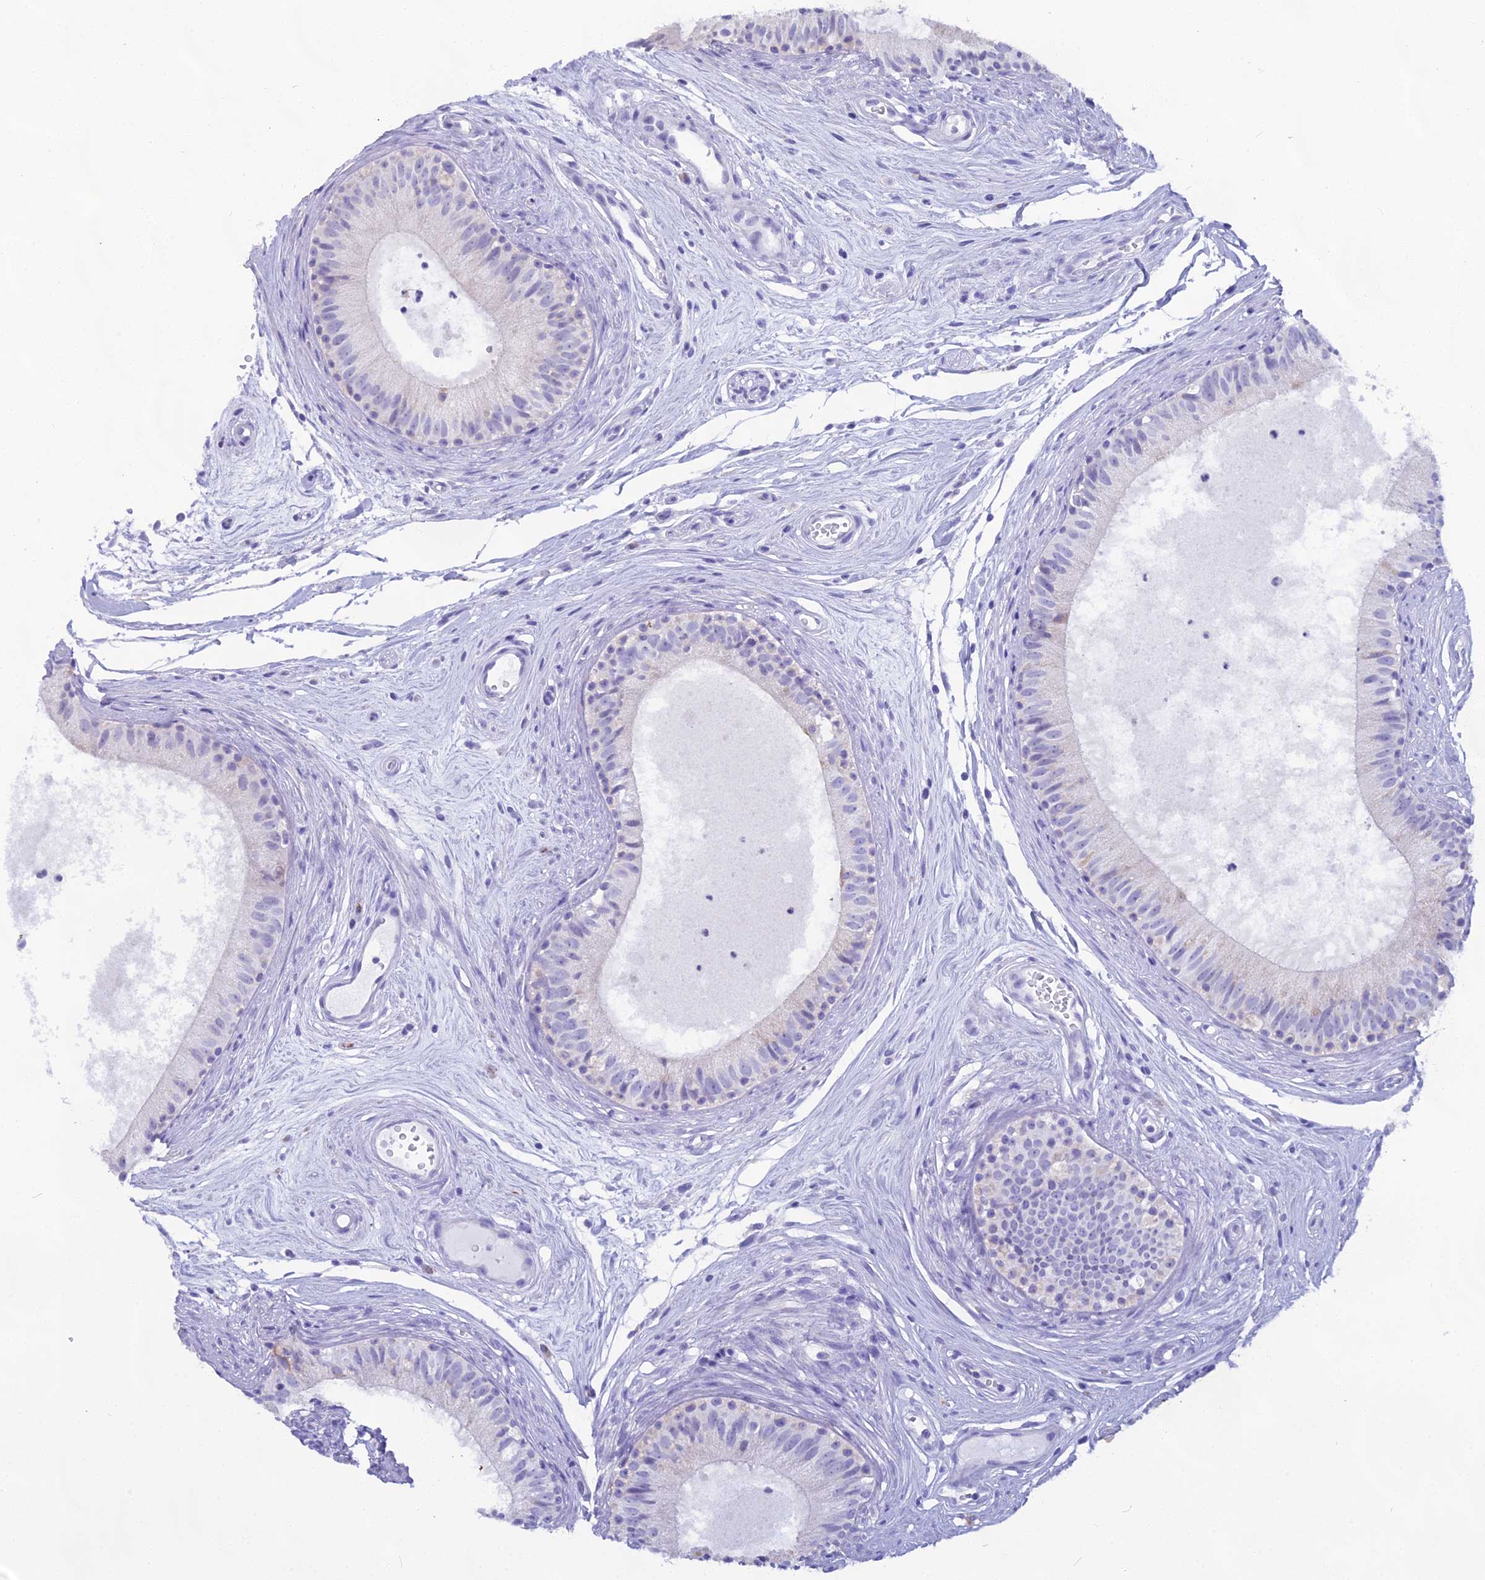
{"staining": {"intensity": "negative", "quantity": "none", "location": "none"}, "tissue": "epididymis", "cell_type": "Glandular cells", "image_type": "normal", "snomed": [{"axis": "morphology", "description": "Normal tissue, NOS"}, {"axis": "topography", "description": "Epididymis"}], "caption": "A micrograph of human epididymis is negative for staining in glandular cells. (Stains: DAB immunohistochemistry (IHC) with hematoxylin counter stain, Microscopy: brightfield microscopy at high magnification).", "gene": "CGB1", "patient": {"sex": "male", "age": 74}}